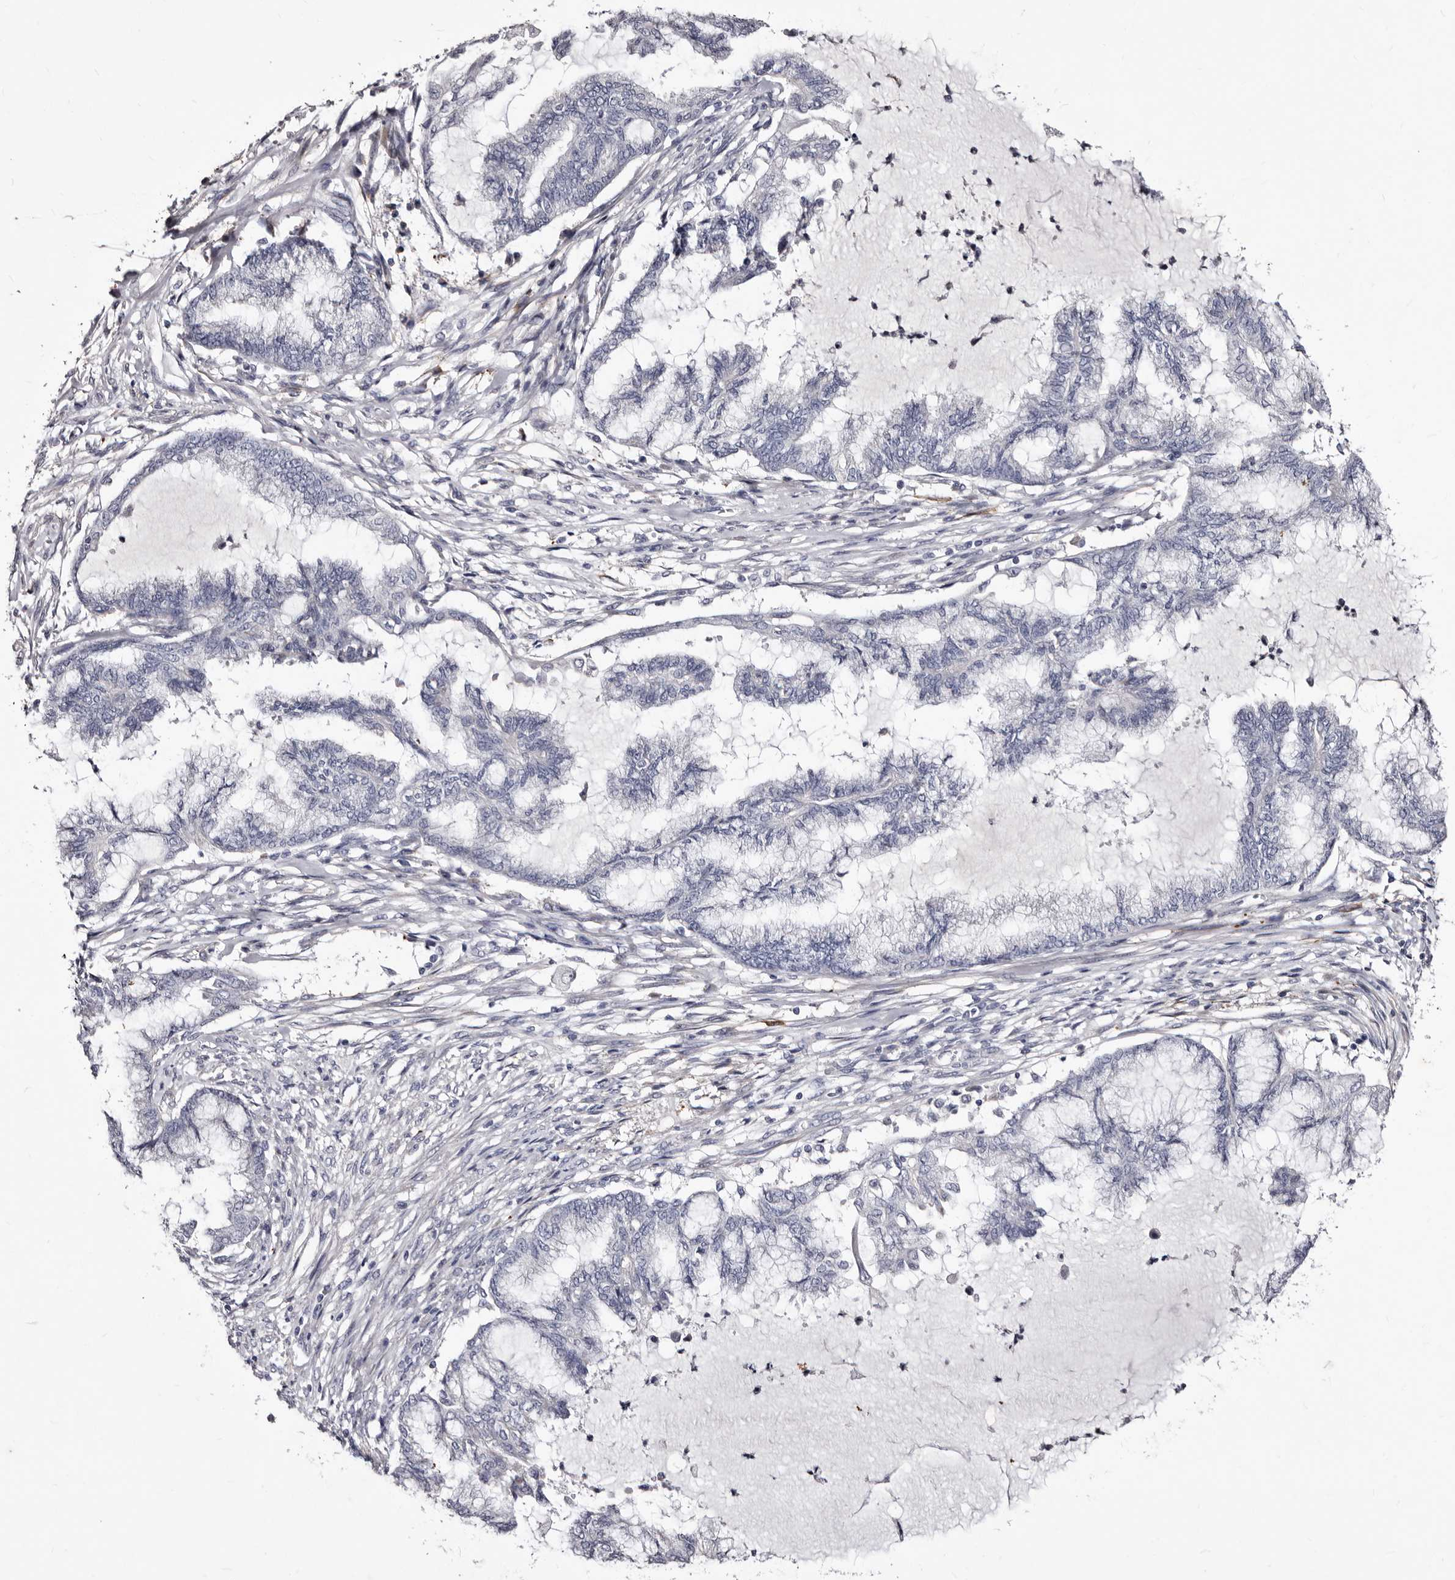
{"staining": {"intensity": "negative", "quantity": "none", "location": "none"}, "tissue": "endometrial cancer", "cell_type": "Tumor cells", "image_type": "cancer", "snomed": [{"axis": "morphology", "description": "Adenocarcinoma, NOS"}, {"axis": "topography", "description": "Endometrium"}], "caption": "Human endometrial cancer (adenocarcinoma) stained for a protein using immunohistochemistry (IHC) demonstrates no expression in tumor cells.", "gene": "AUNIP", "patient": {"sex": "female", "age": 86}}